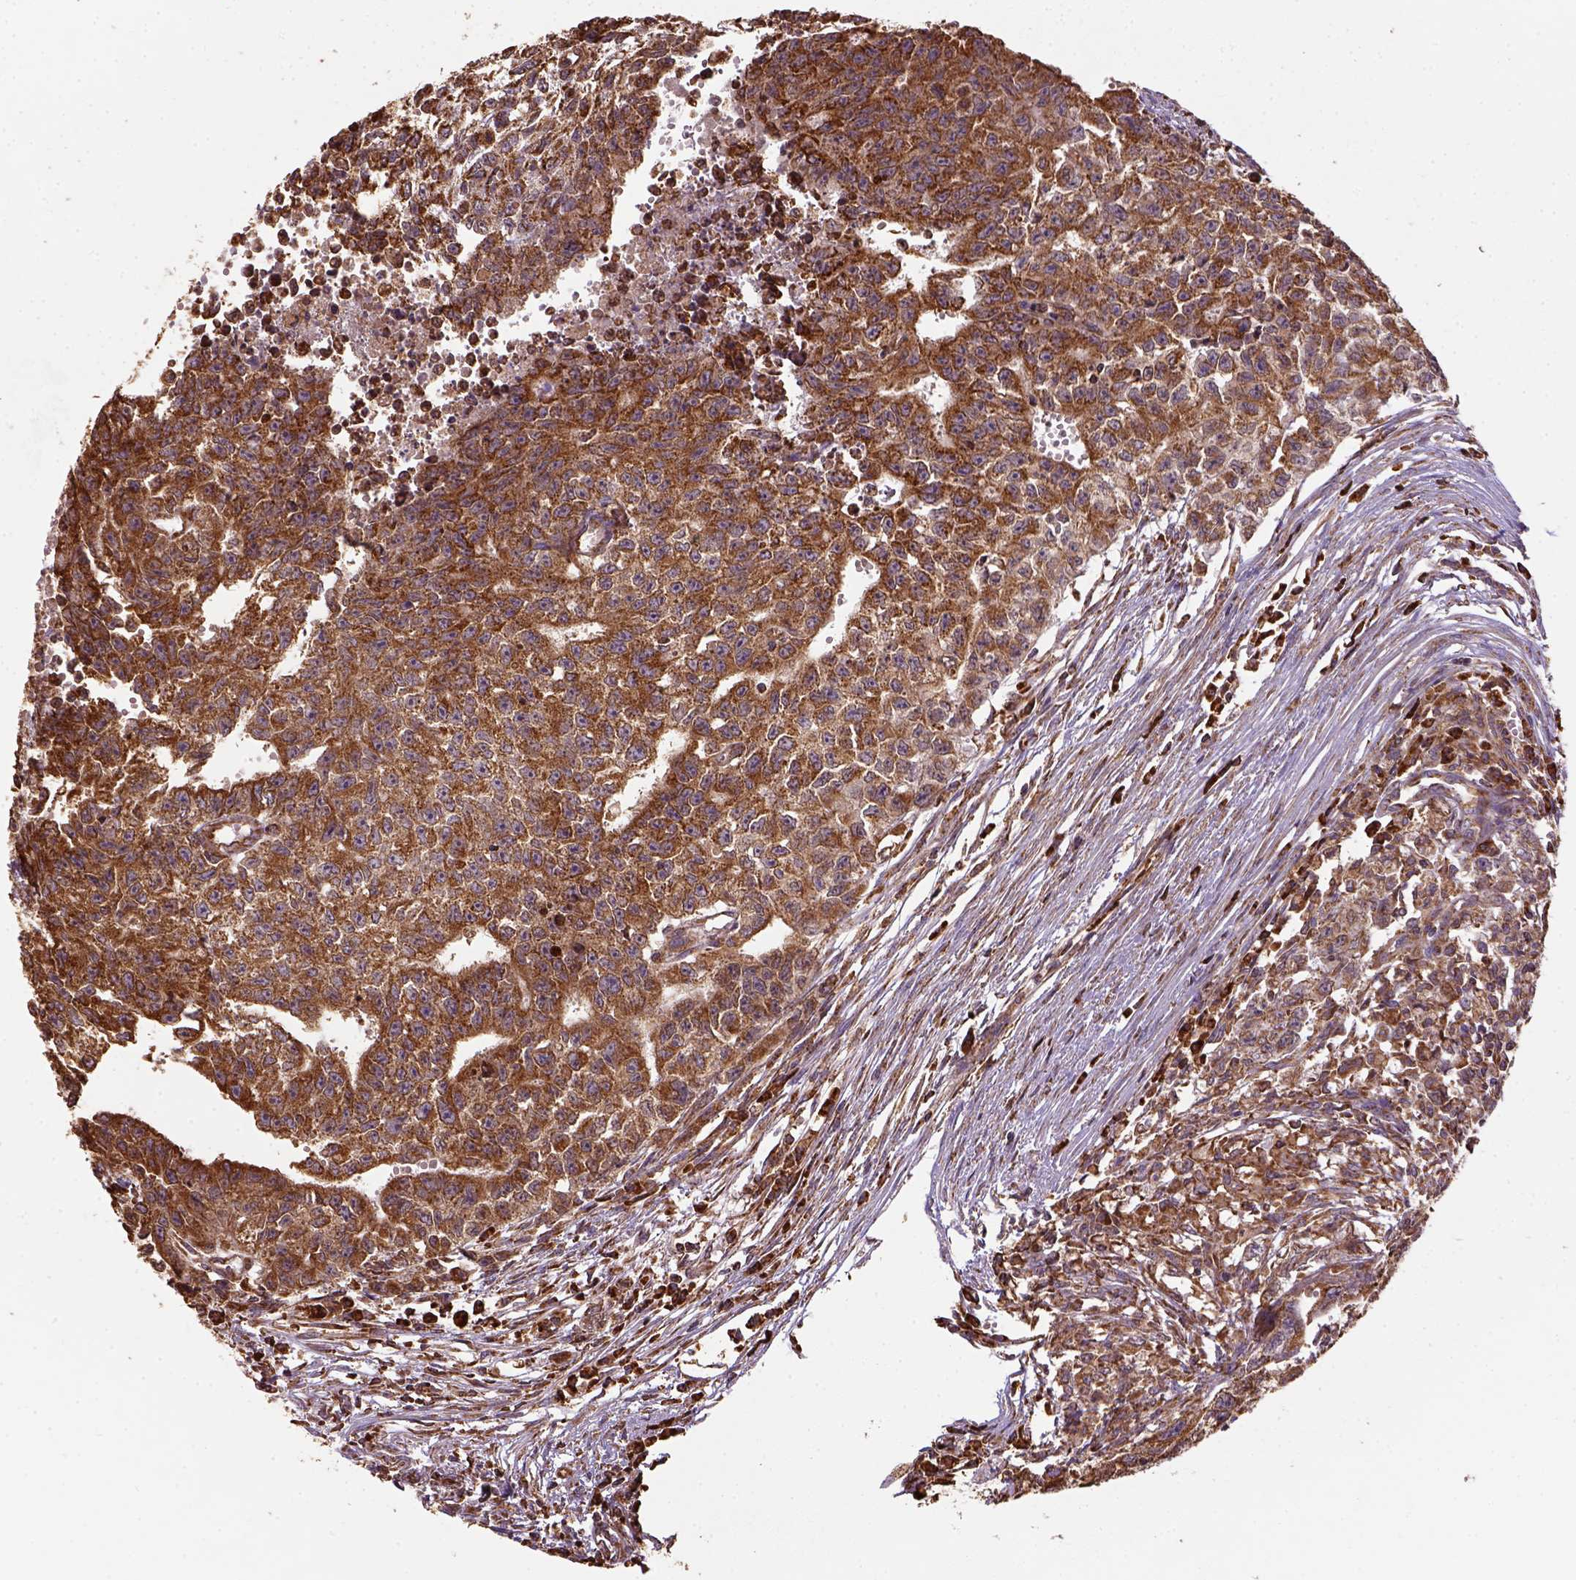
{"staining": {"intensity": "strong", "quantity": ">75%", "location": "cytoplasmic/membranous"}, "tissue": "testis cancer", "cell_type": "Tumor cells", "image_type": "cancer", "snomed": [{"axis": "morphology", "description": "Carcinoma, Embryonal, NOS"}, {"axis": "morphology", "description": "Teratoma, malignant, NOS"}, {"axis": "topography", "description": "Testis"}], "caption": "Strong cytoplasmic/membranous expression is appreciated in approximately >75% of tumor cells in testis embryonal carcinoma.", "gene": "MAPK8IP3", "patient": {"sex": "male", "age": 24}}